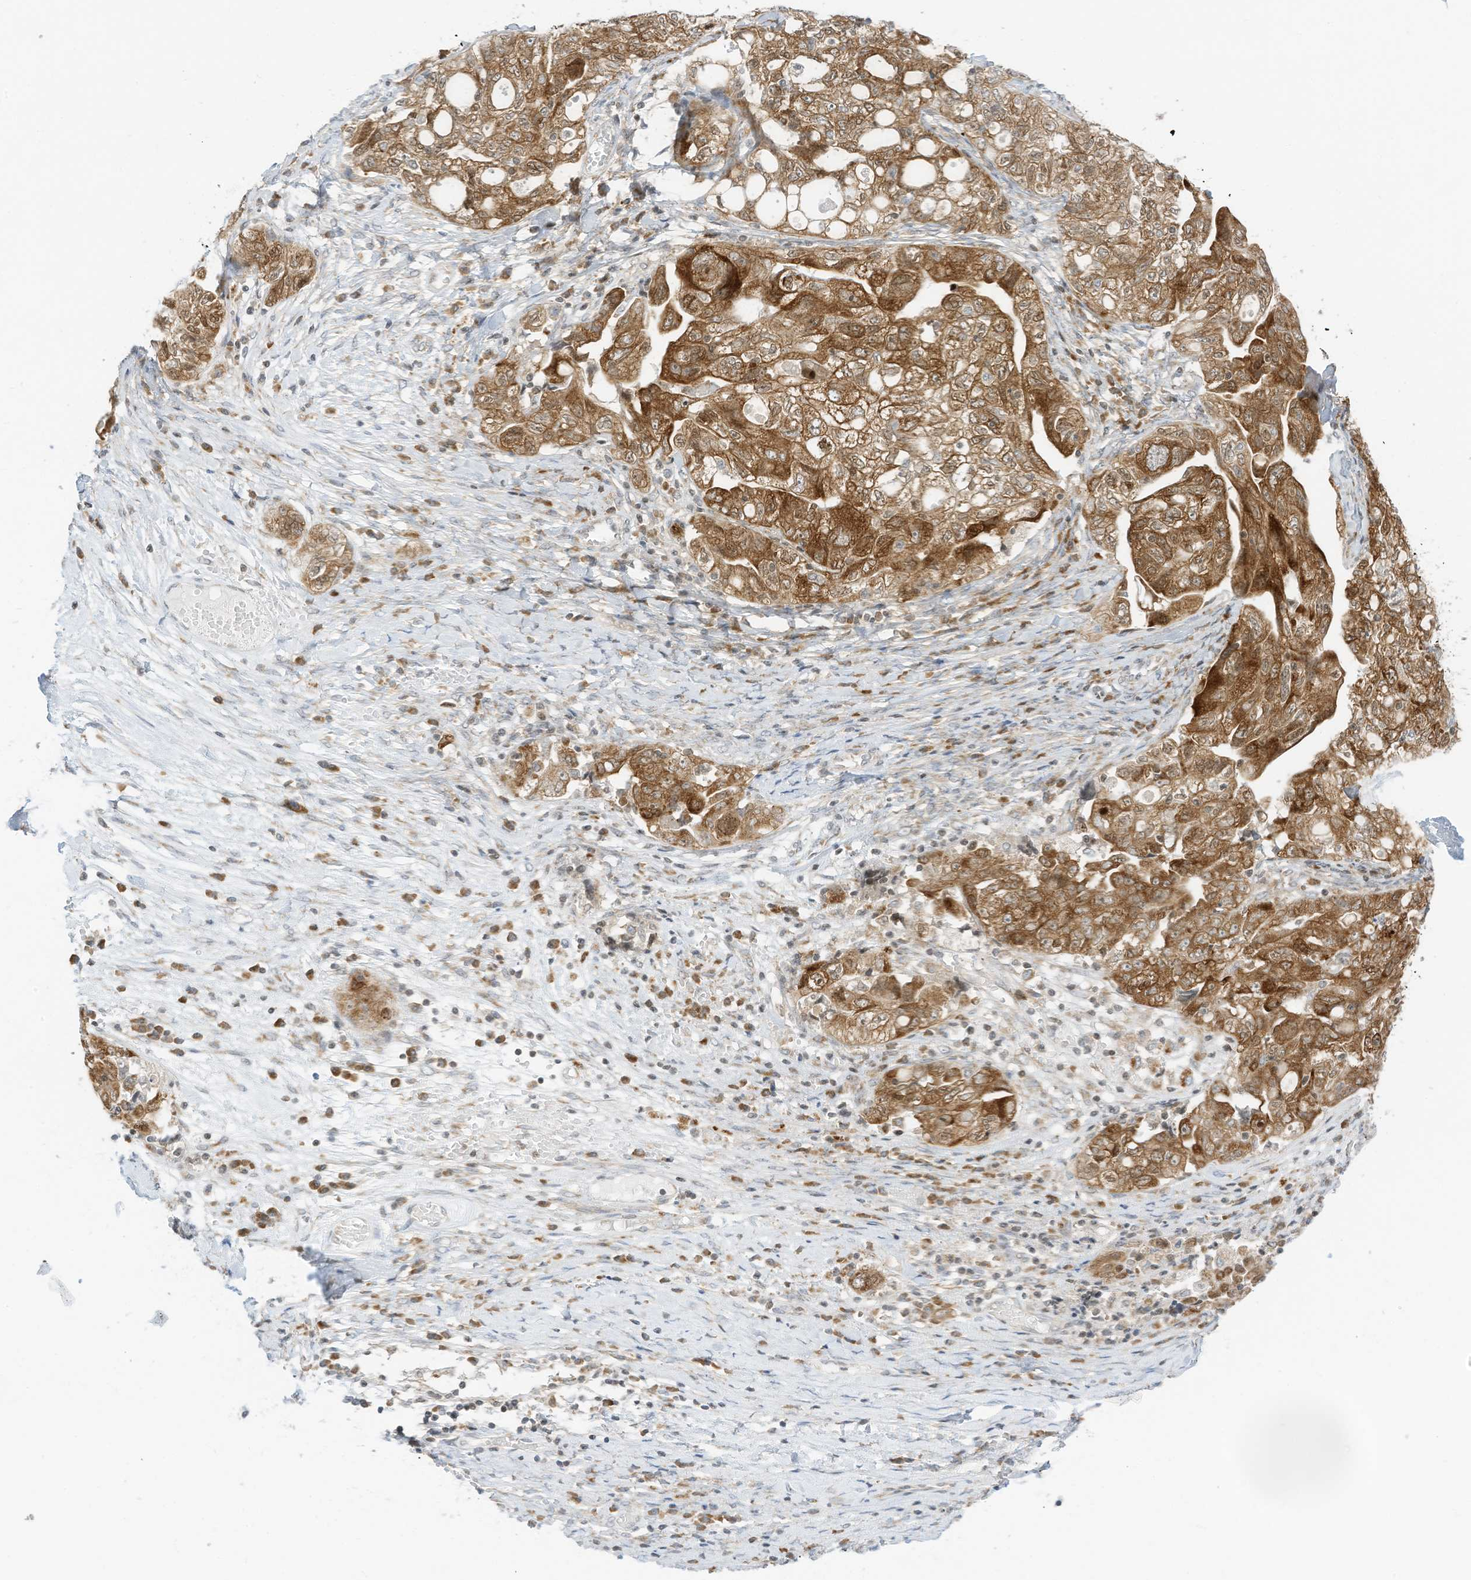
{"staining": {"intensity": "moderate", "quantity": ">75%", "location": "cytoplasmic/membranous,nuclear"}, "tissue": "ovarian cancer", "cell_type": "Tumor cells", "image_type": "cancer", "snomed": [{"axis": "morphology", "description": "Carcinoma, NOS"}, {"axis": "morphology", "description": "Cystadenocarcinoma, serous, NOS"}, {"axis": "topography", "description": "Ovary"}], "caption": "A photomicrograph showing moderate cytoplasmic/membranous and nuclear staining in approximately >75% of tumor cells in ovarian cancer (serous cystadenocarcinoma), as visualized by brown immunohistochemical staining.", "gene": "EDF1", "patient": {"sex": "female", "age": 69}}